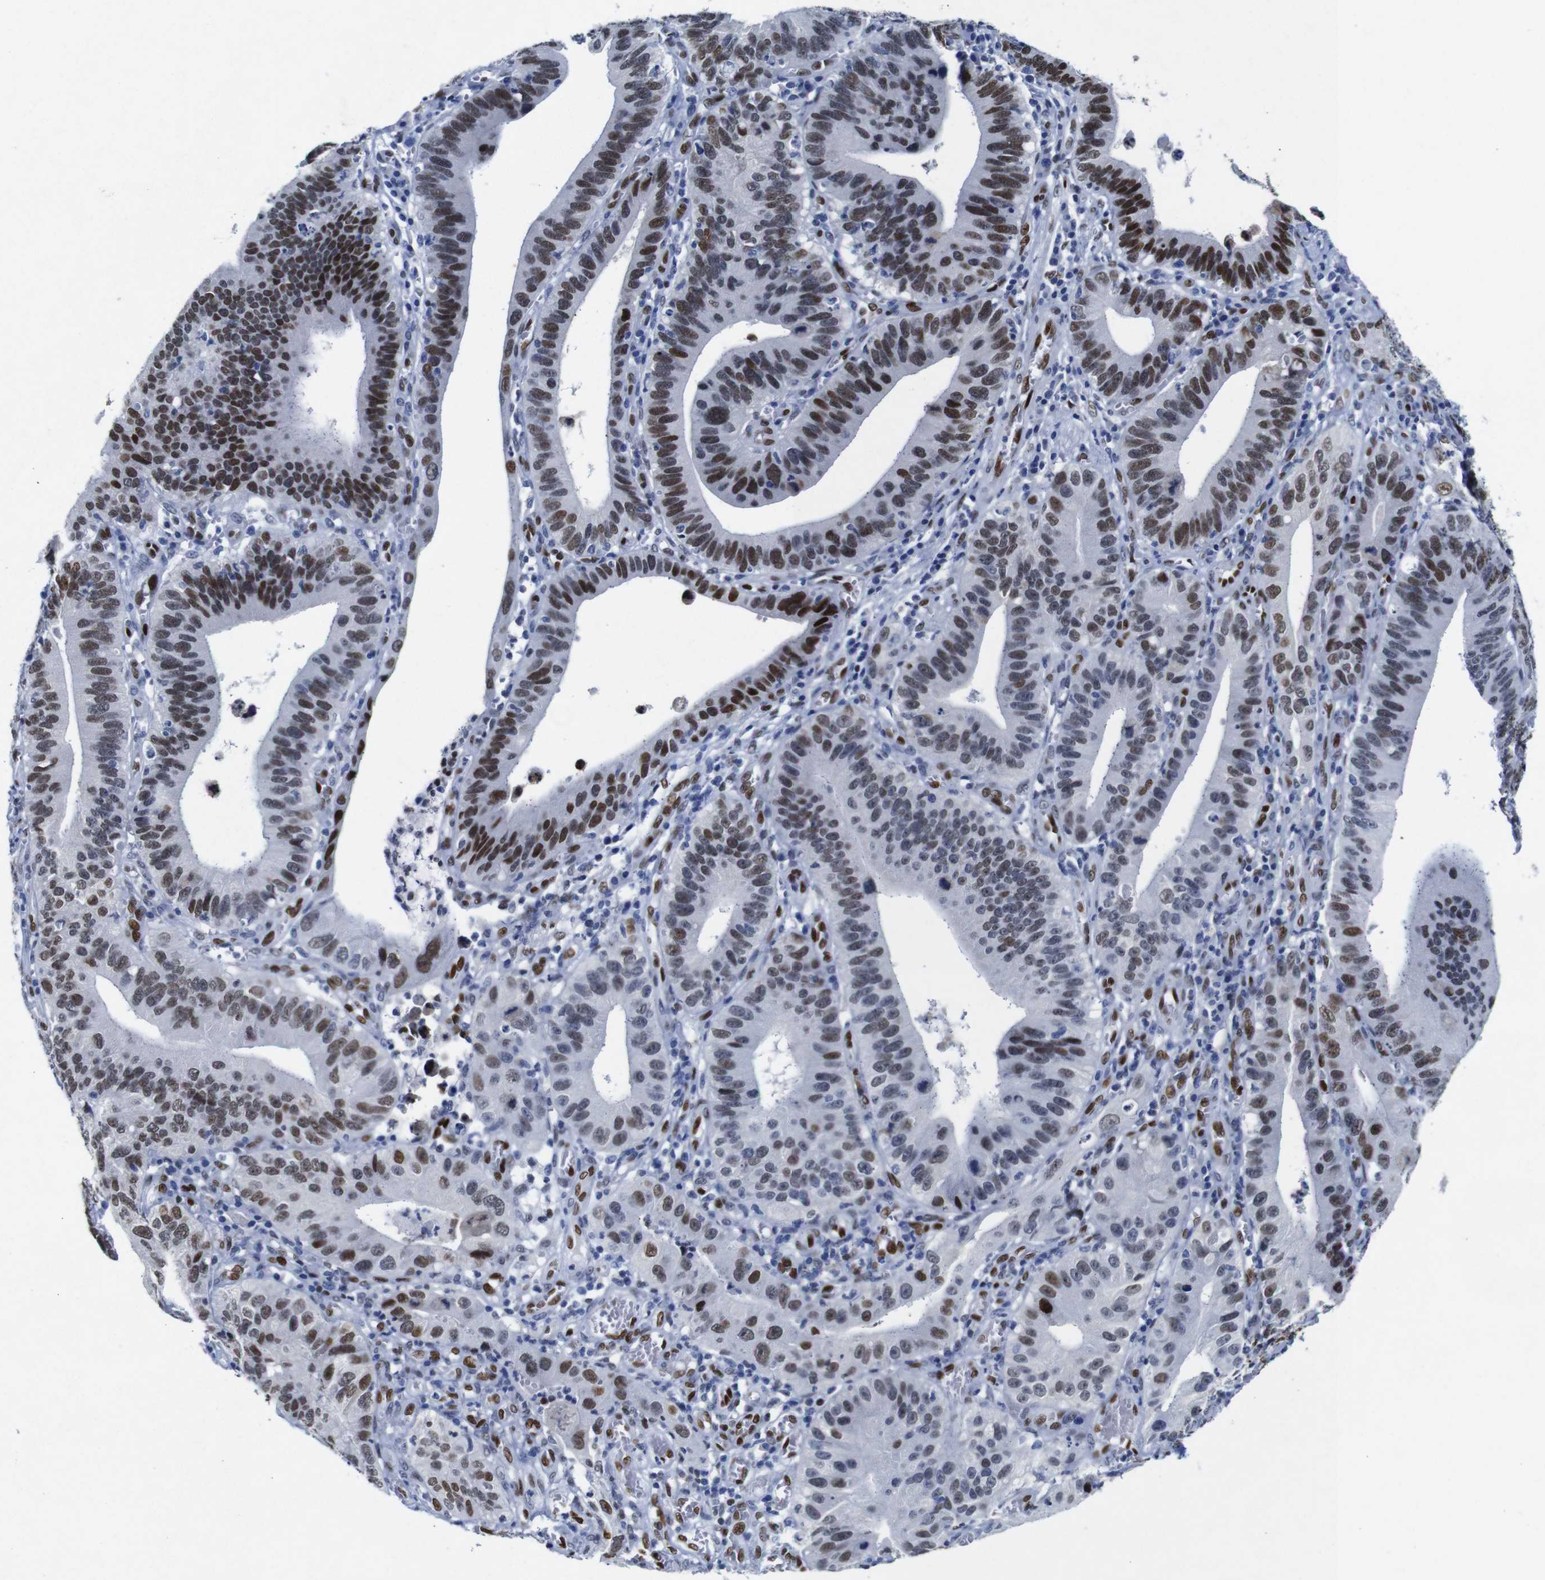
{"staining": {"intensity": "moderate", "quantity": ">75%", "location": "nuclear"}, "tissue": "stomach cancer", "cell_type": "Tumor cells", "image_type": "cancer", "snomed": [{"axis": "morphology", "description": "Adenocarcinoma, NOS"}, {"axis": "topography", "description": "Stomach"}, {"axis": "topography", "description": "Gastric cardia"}], "caption": "Immunohistochemical staining of human stomach adenocarcinoma displays medium levels of moderate nuclear staining in about >75% of tumor cells. (brown staining indicates protein expression, while blue staining denotes nuclei).", "gene": "FOSL2", "patient": {"sex": "male", "age": 59}}